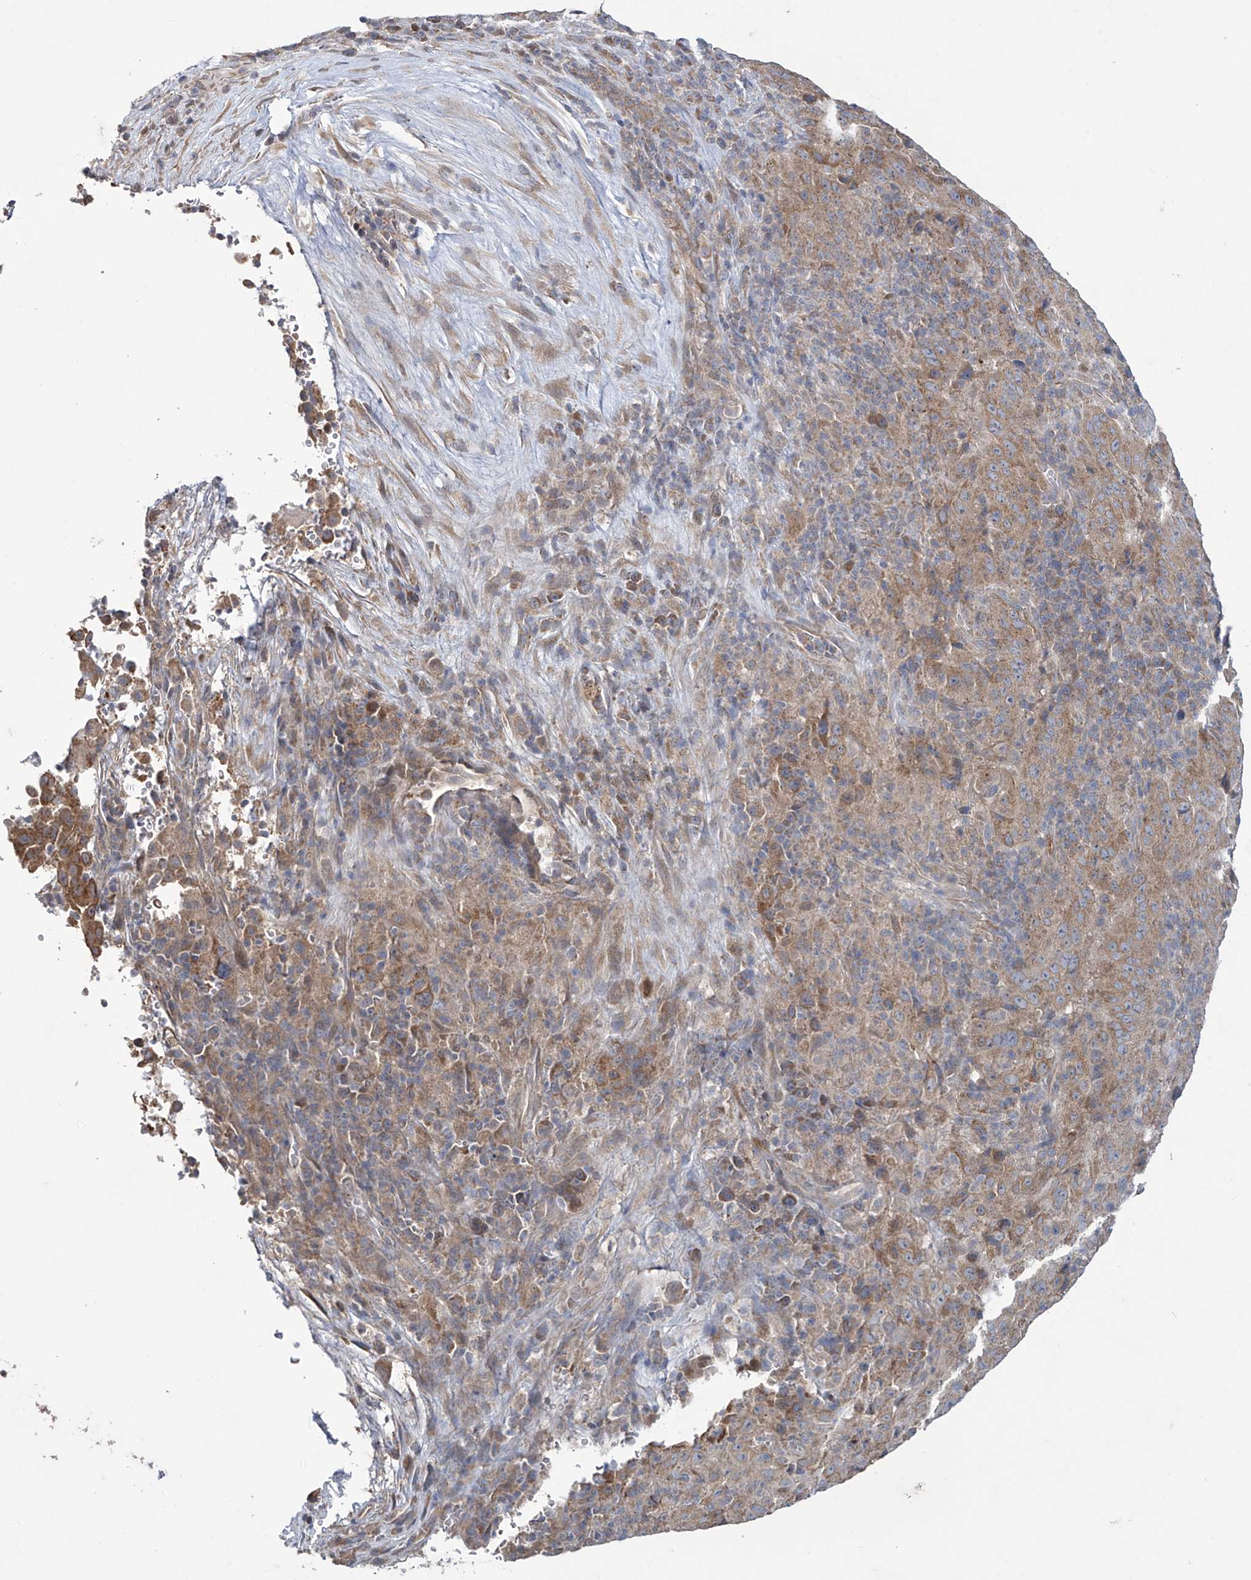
{"staining": {"intensity": "weak", "quantity": "25%-75%", "location": "cytoplasmic/membranous"}, "tissue": "pancreatic cancer", "cell_type": "Tumor cells", "image_type": "cancer", "snomed": [{"axis": "morphology", "description": "Adenocarcinoma, NOS"}, {"axis": "topography", "description": "Pancreas"}], "caption": "A low amount of weak cytoplasmic/membranous expression is present in about 25%-75% of tumor cells in pancreatic adenocarcinoma tissue.", "gene": "TRIM60", "patient": {"sex": "male", "age": 63}}